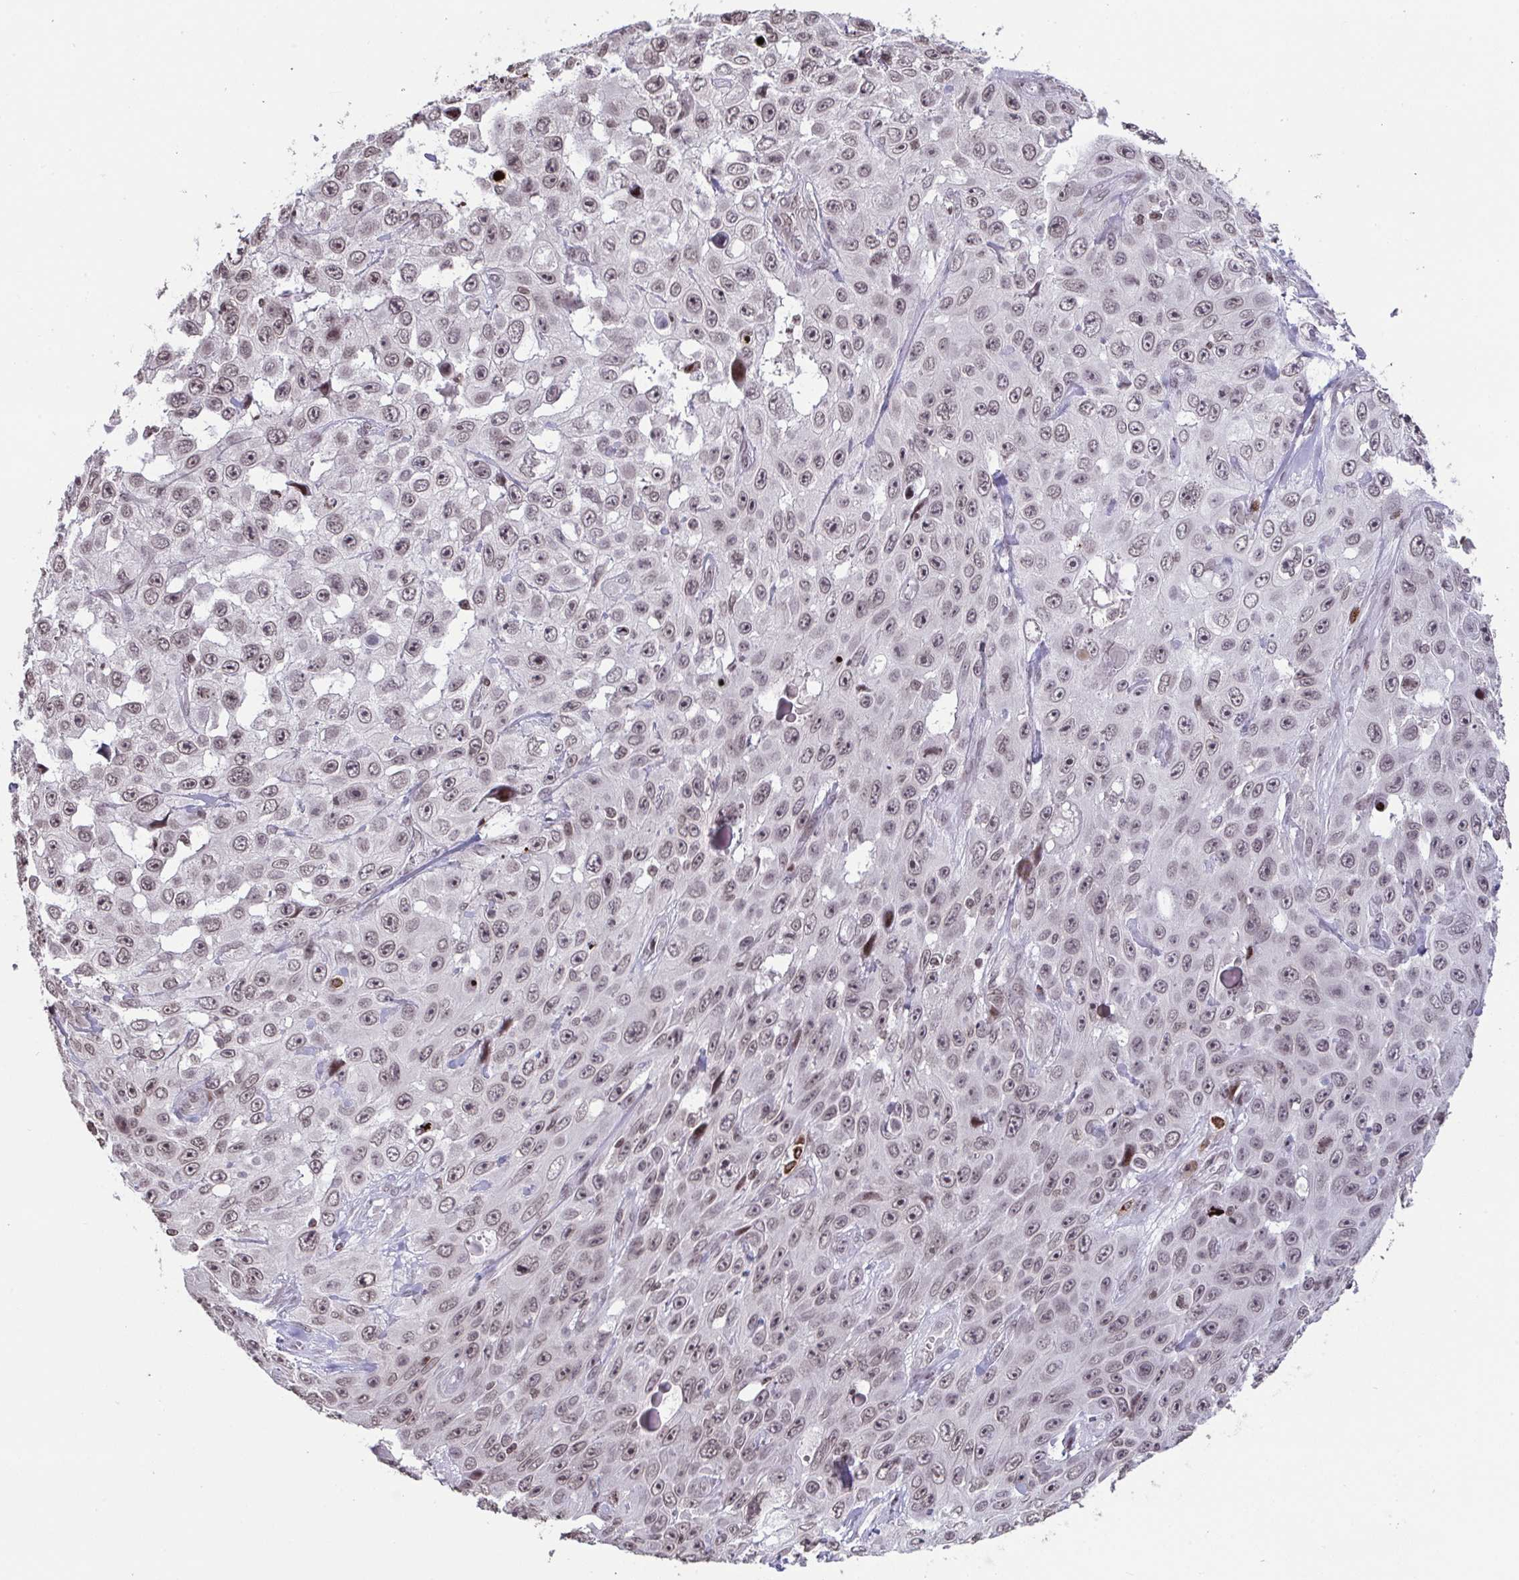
{"staining": {"intensity": "weak", "quantity": "25%-75%", "location": "nuclear"}, "tissue": "skin cancer", "cell_type": "Tumor cells", "image_type": "cancer", "snomed": [{"axis": "morphology", "description": "Squamous cell carcinoma, NOS"}, {"axis": "topography", "description": "Skin"}], "caption": "Immunohistochemical staining of human squamous cell carcinoma (skin) shows low levels of weak nuclear positivity in about 25%-75% of tumor cells.", "gene": "NIP7", "patient": {"sex": "male", "age": 82}}